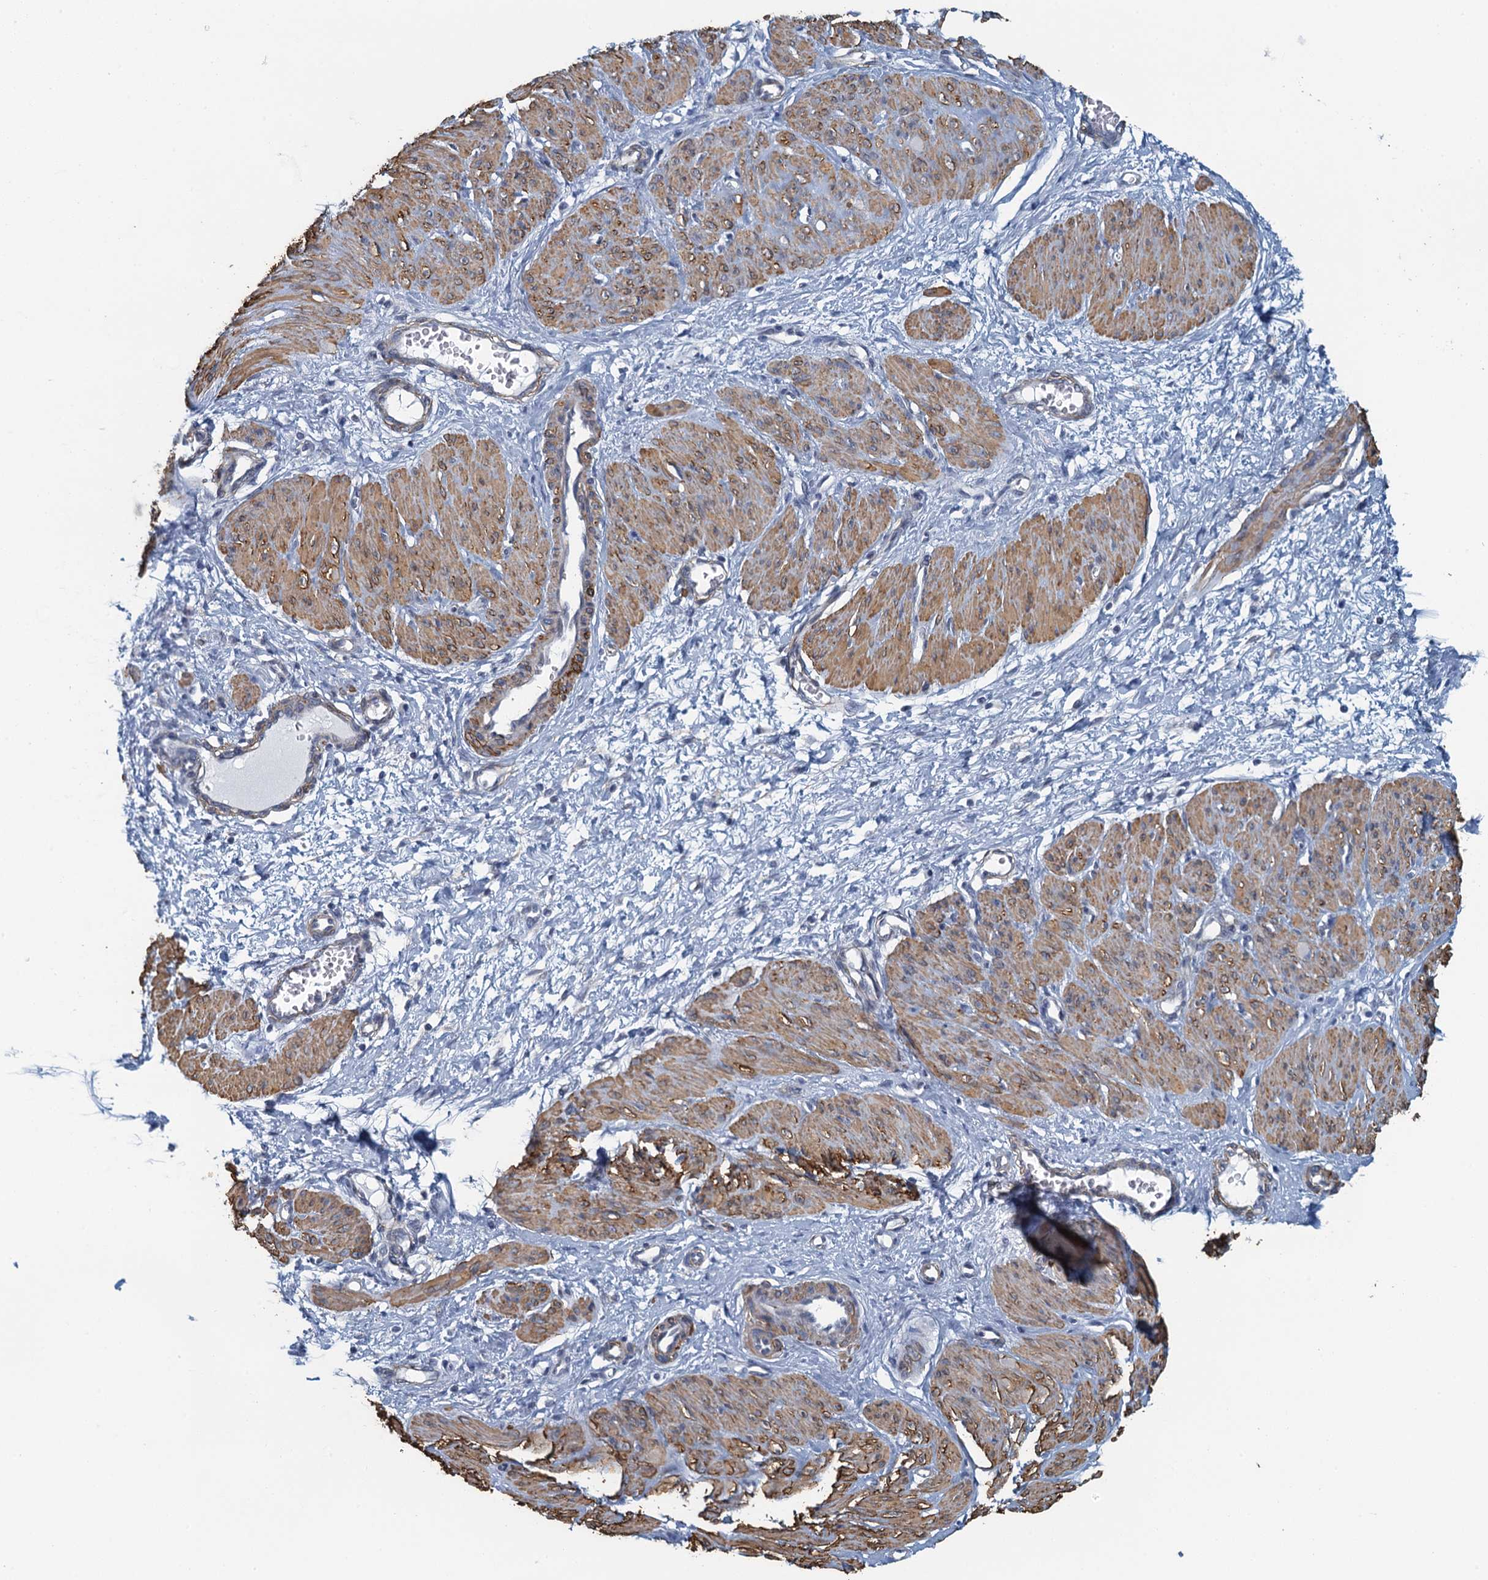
{"staining": {"intensity": "moderate", "quantity": ">75%", "location": "cytoplasmic/membranous"}, "tissue": "smooth muscle", "cell_type": "Smooth muscle cells", "image_type": "normal", "snomed": [{"axis": "morphology", "description": "Normal tissue, NOS"}, {"axis": "topography", "description": "Endometrium"}], "caption": "The photomicrograph displays immunohistochemical staining of benign smooth muscle. There is moderate cytoplasmic/membranous positivity is identified in about >75% of smooth muscle cells.", "gene": "ALG2", "patient": {"sex": "female", "age": 33}}